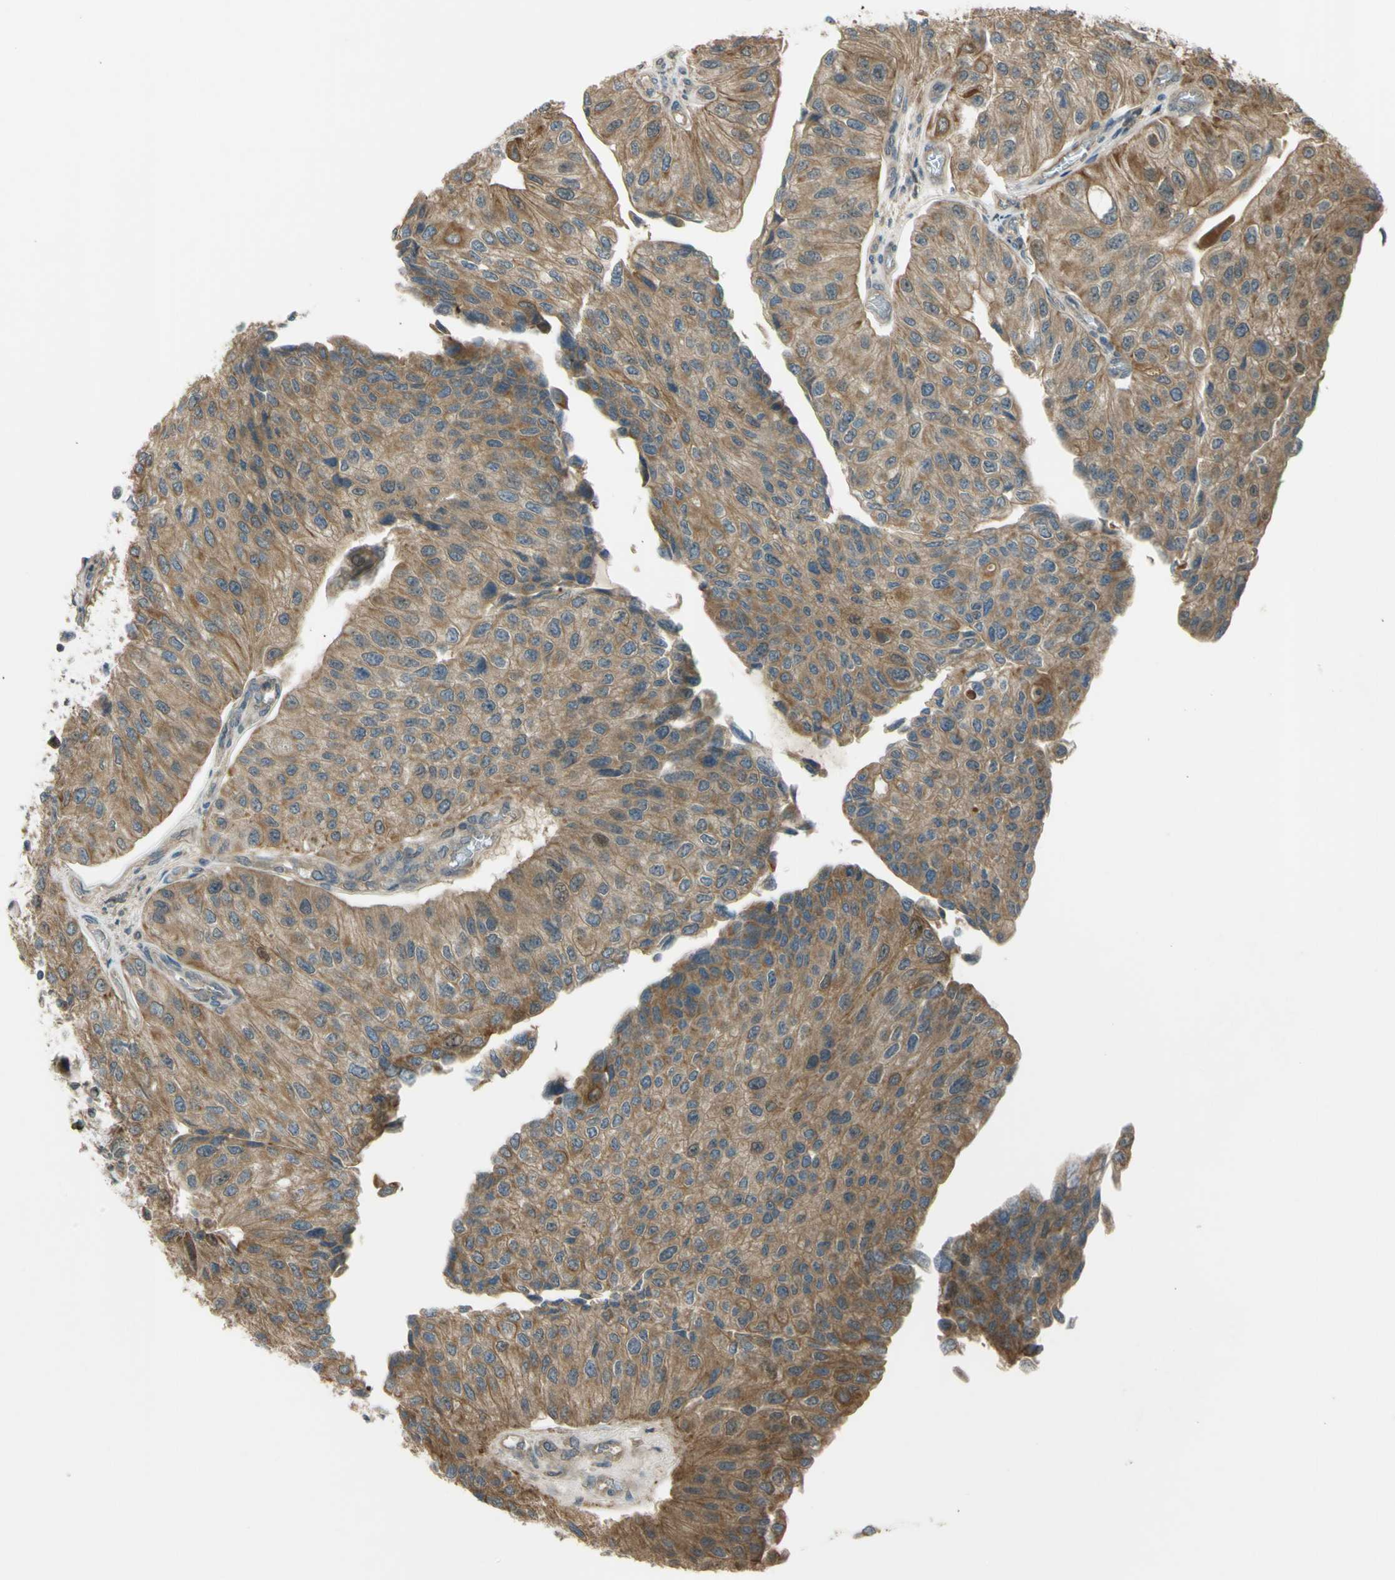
{"staining": {"intensity": "moderate", "quantity": ">75%", "location": "cytoplasmic/membranous"}, "tissue": "urothelial cancer", "cell_type": "Tumor cells", "image_type": "cancer", "snomed": [{"axis": "morphology", "description": "Urothelial carcinoma, High grade"}, {"axis": "topography", "description": "Kidney"}, {"axis": "topography", "description": "Urinary bladder"}], "caption": "A brown stain highlights moderate cytoplasmic/membranous staining of a protein in urothelial carcinoma (high-grade) tumor cells. (IHC, brightfield microscopy, high magnification).", "gene": "FLII", "patient": {"sex": "male", "age": 77}}